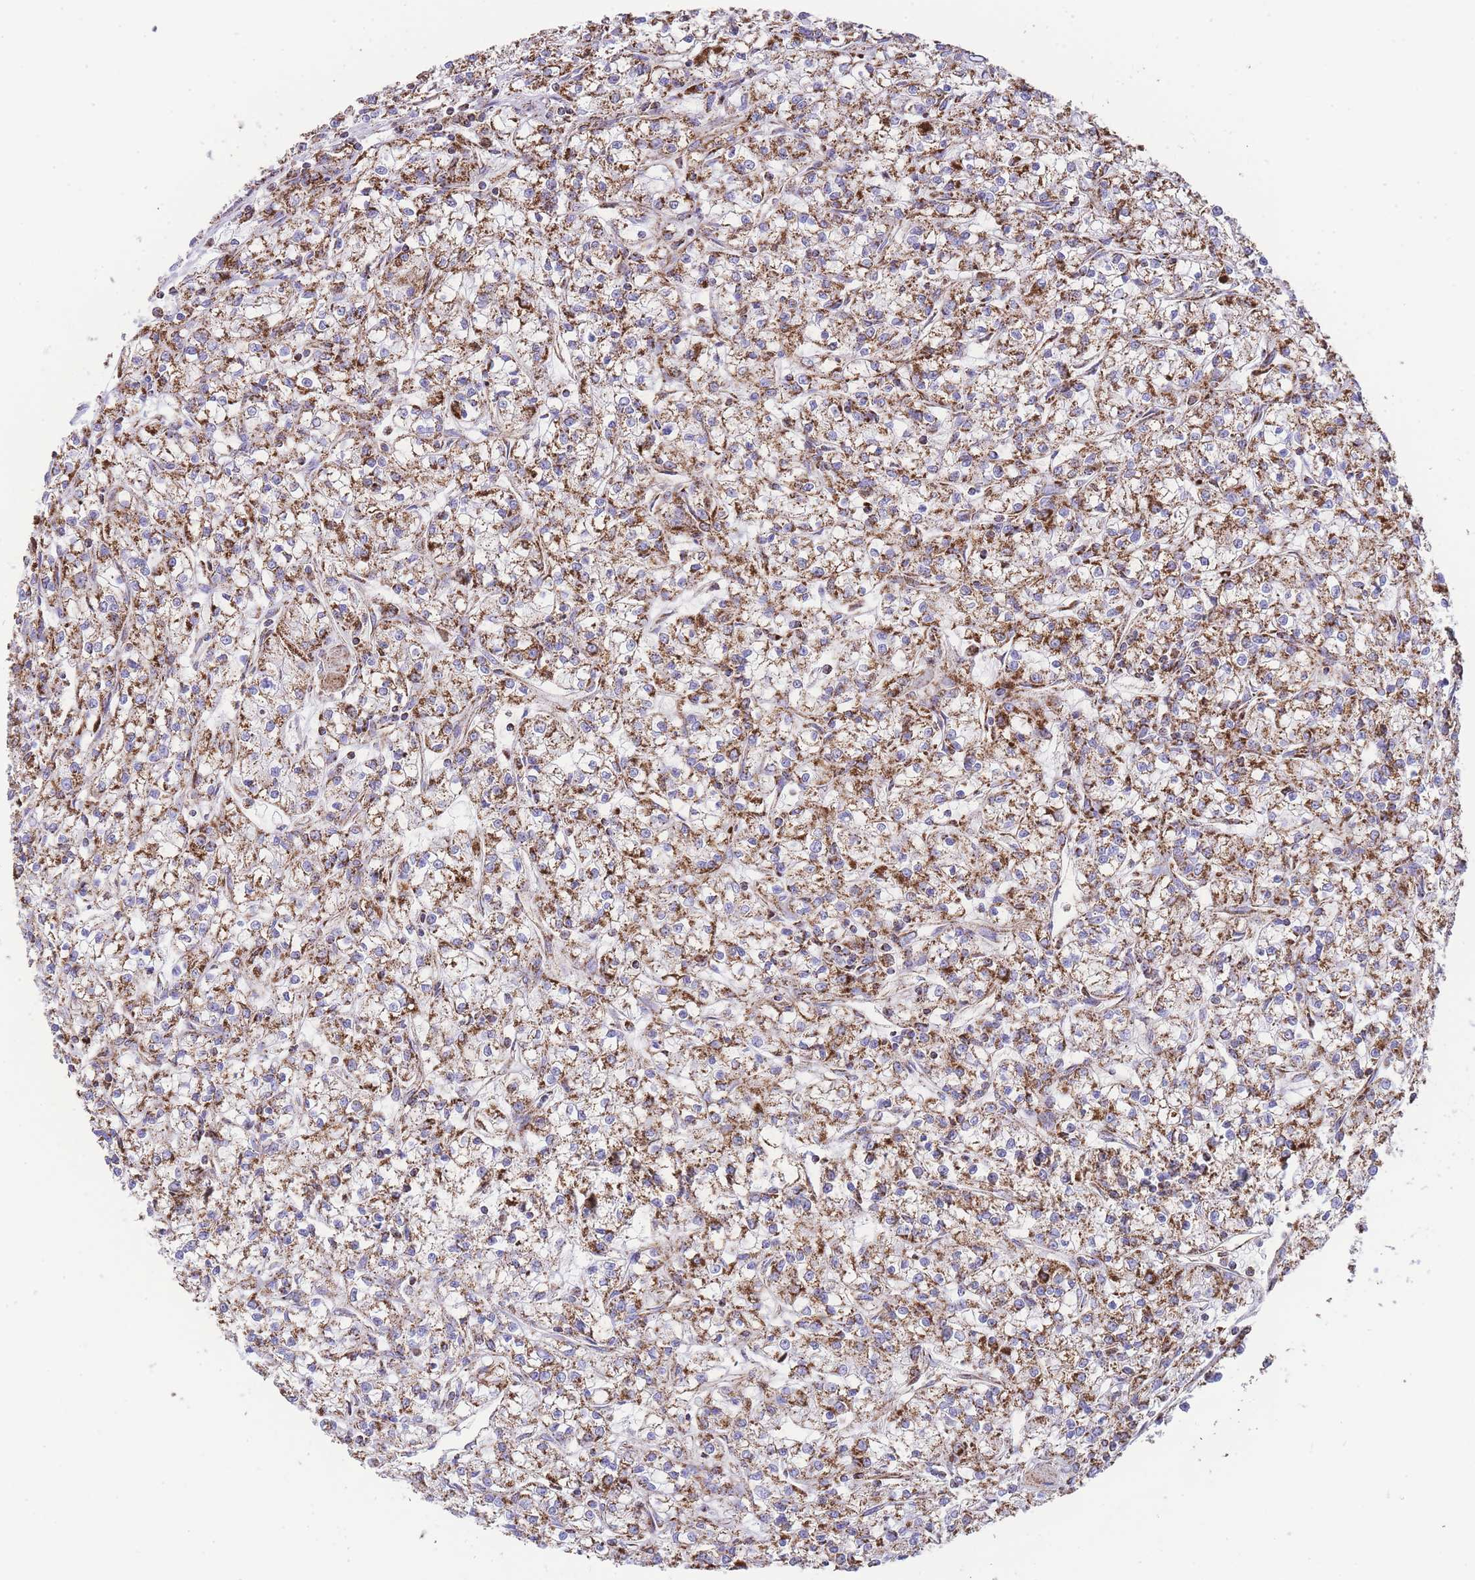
{"staining": {"intensity": "moderate", "quantity": ">75%", "location": "cytoplasmic/membranous"}, "tissue": "renal cancer", "cell_type": "Tumor cells", "image_type": "cancer", "snomed": [{"axis": "morphology", "description": "Adenocarcinoma, NOS"}, {"axis": "topography", "description": "Kidney"}], "caption": "Human renal cancer stained with a protein marker reveals moderate staining in tumor cells.", "gene": "GSTM1", "patient": {"sex": "female", "age": 59}}